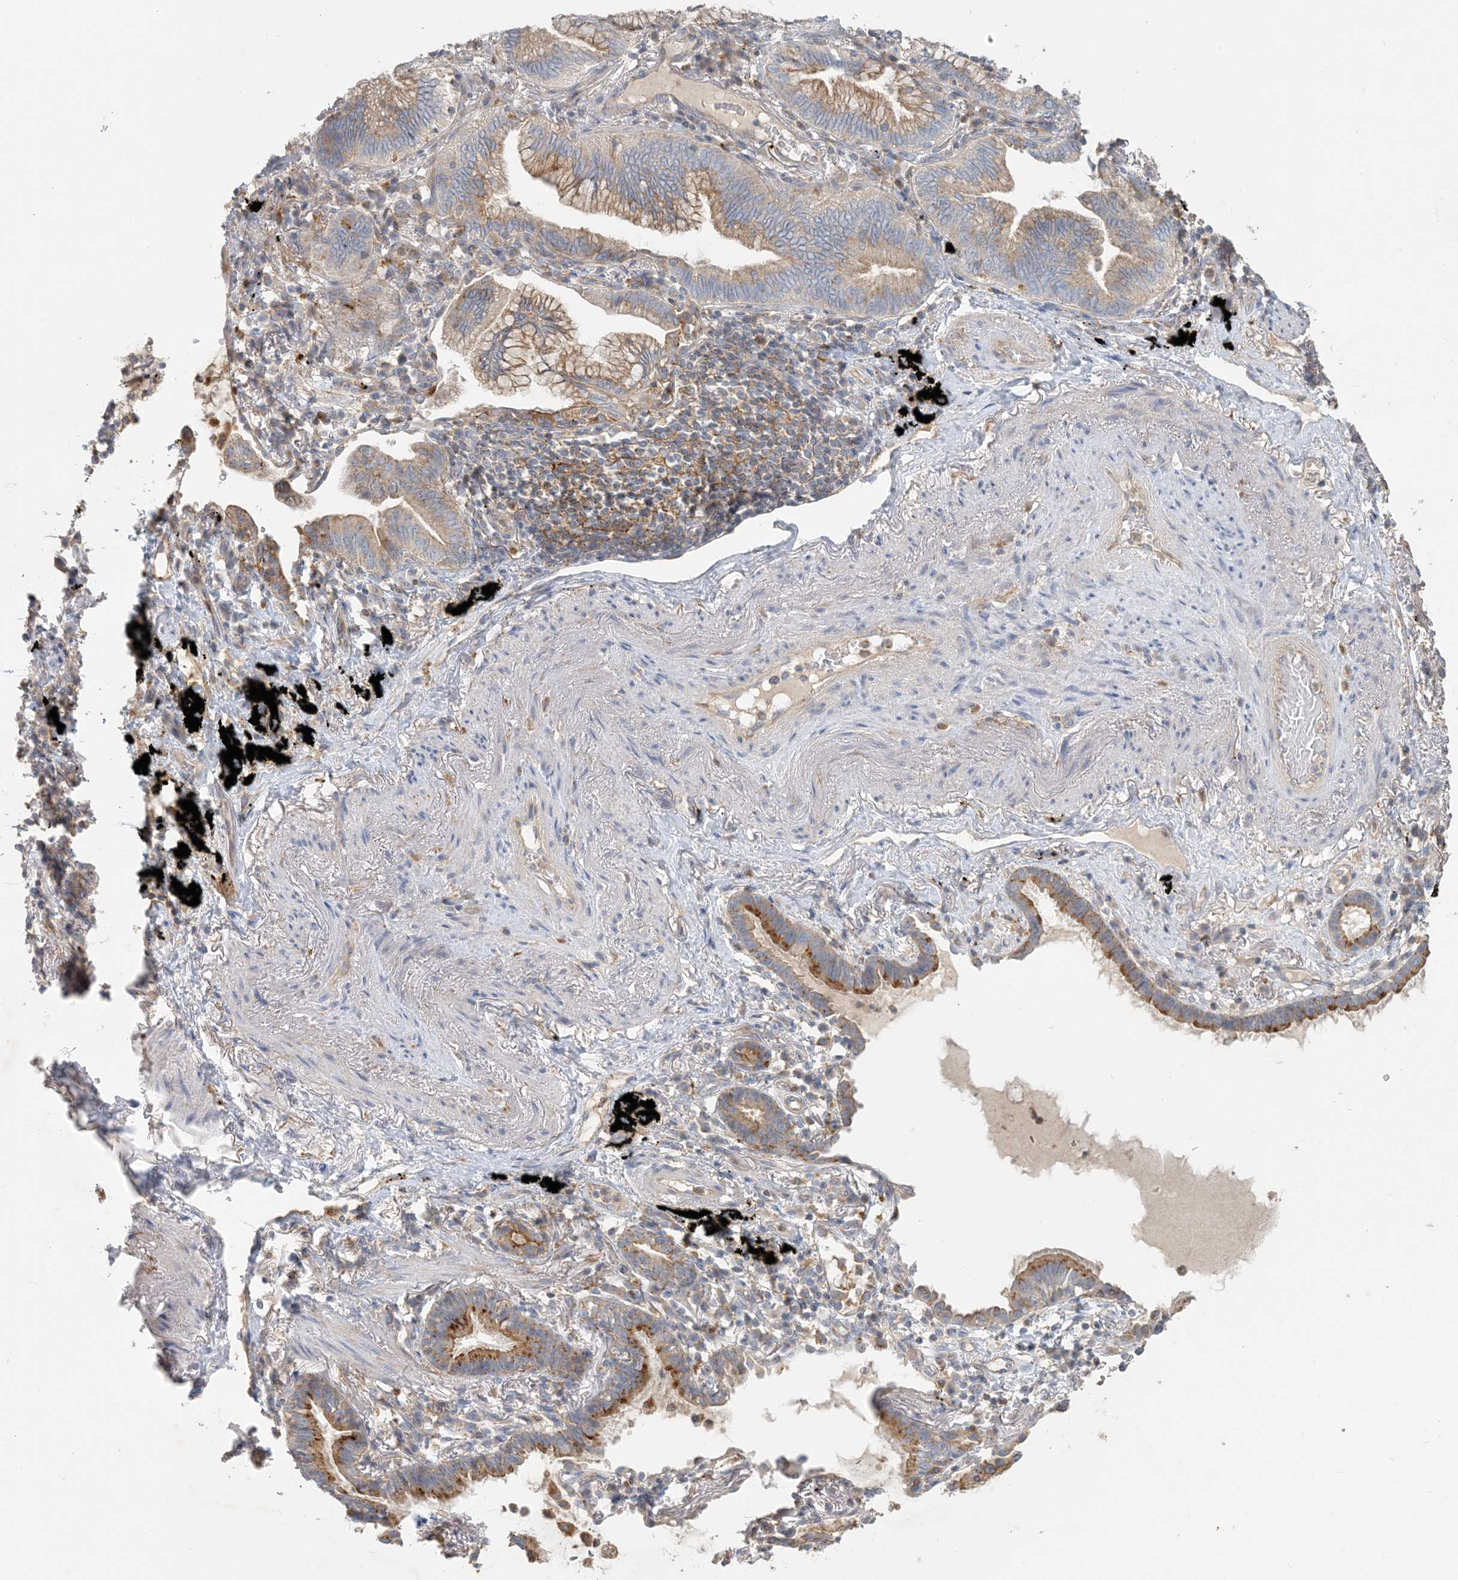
{"staining": {"intensity": "moderate", "quantity": "25%-75%", "location": "cytoplasmic/membranous"}, "tissue": "lung cancer", "cell_type": "Tumor cells", "image_type": "cancer", "snomed": [{"axis": "morphology", "description": "Adenocarcinoma, NOS"}, {"axis": "topography", "description": "Lung"}], "caption": "DAB immunohistochemical staining of human lung cancer displays moderate cytoplasmic/membranous protein staining in about 25%-75% of tumor cells. Immunohistochemistry stains the protein of interest in brown and the nuclei are stained blue.", "gene": "SPPL2A", "patient": {"sex": "female", "age": 70}}